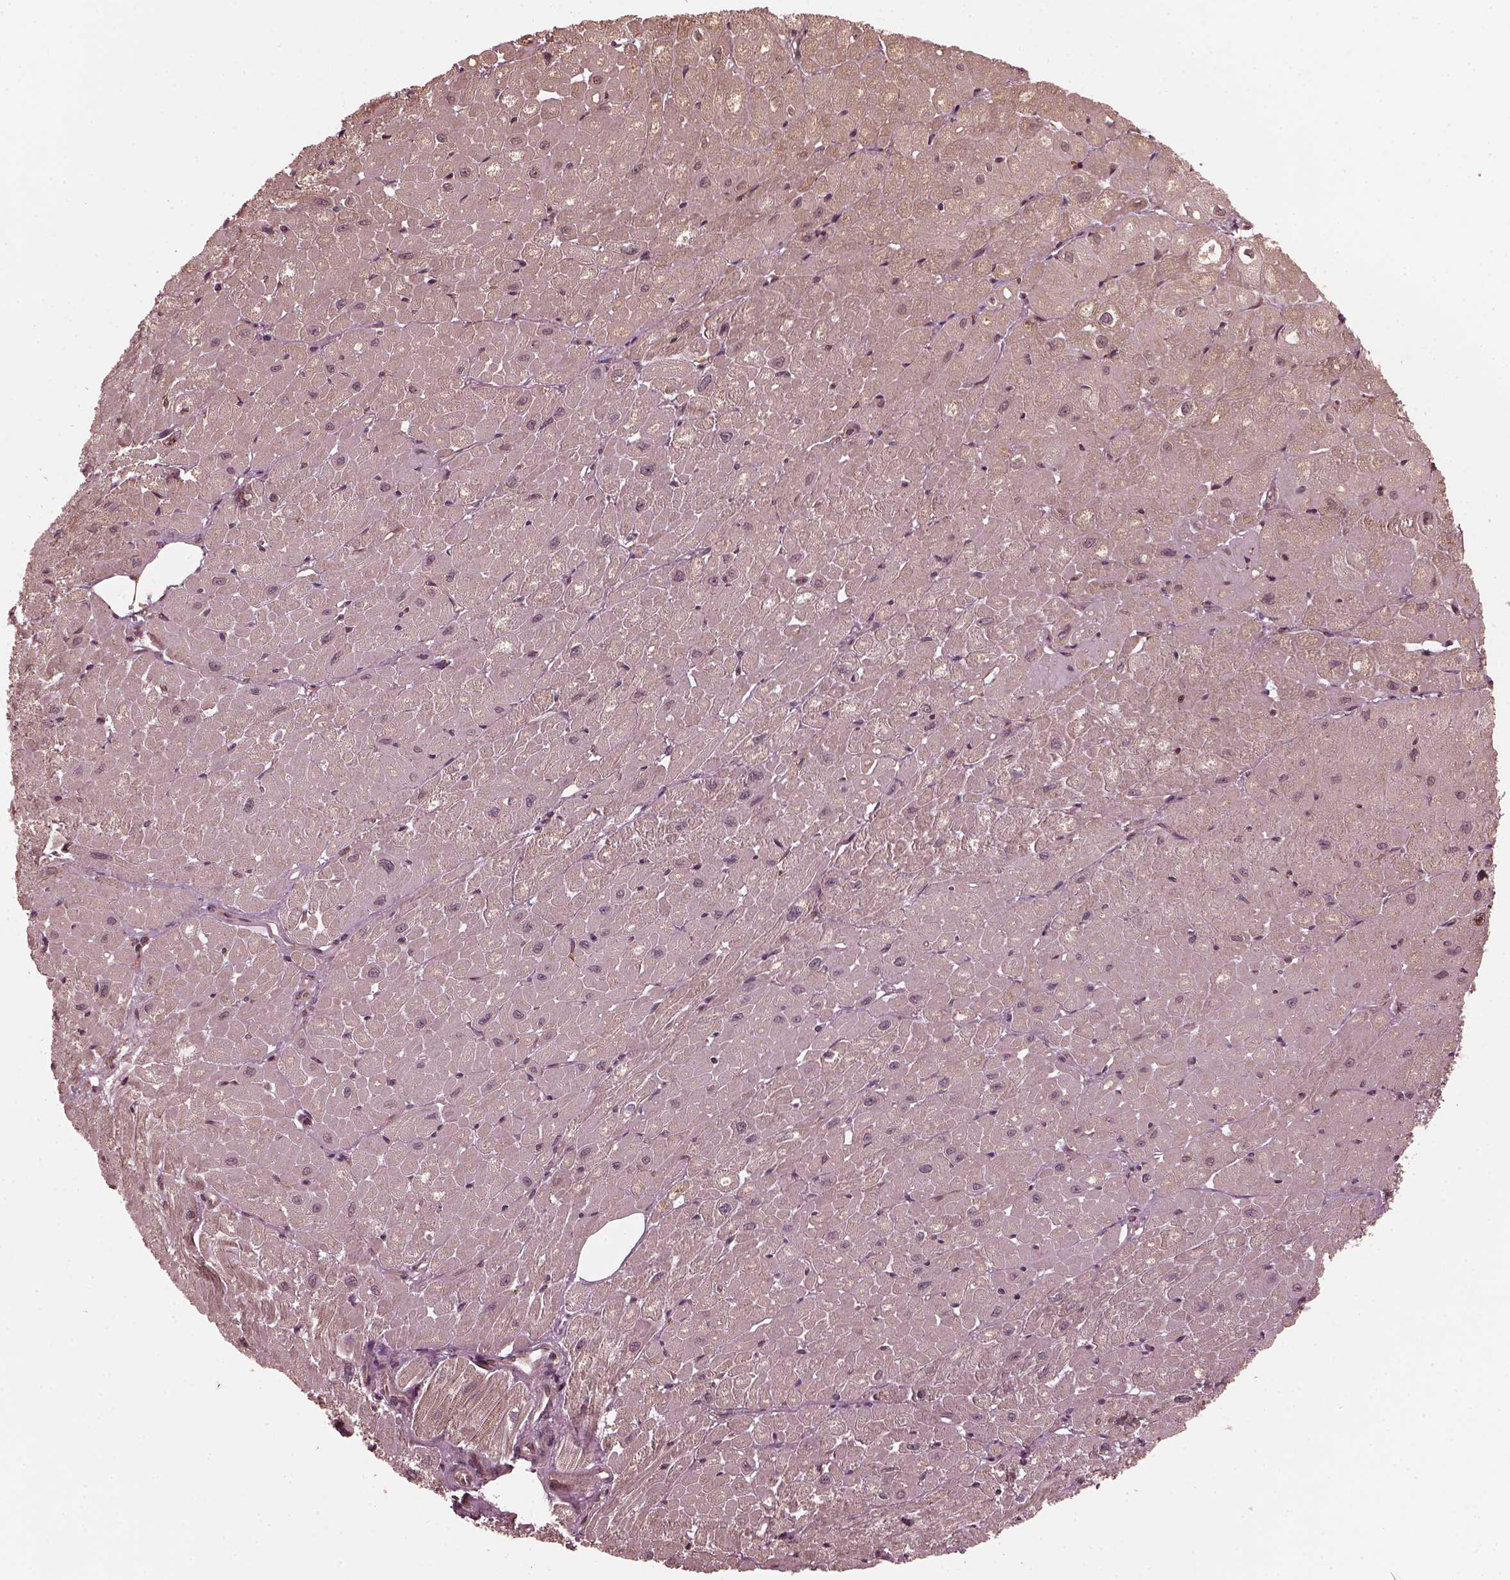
{"staining": {"intensity": "weak", "quantity": "<25%", "location": "cytoplasmic/membranous"}, "tissue": "heart muscle", "cell_type": "Cardiomyocytes", "image_type": "normal", "snomed": [{"axis": "morphology", "description": "Normal tissue, NOS"}, {"axis": "topography", "description": "Heart"}], "caption": "Cardiomyocytes are negative for brown protein staining in benign heart muscle. (DAB (3,3'-diaminobenzidine) immunohistochemistry (IHC) visualized using brightfield microscopy, high magnification).", "gene": "ZNF292", "patient": {"sex": "male", "age": 62}}